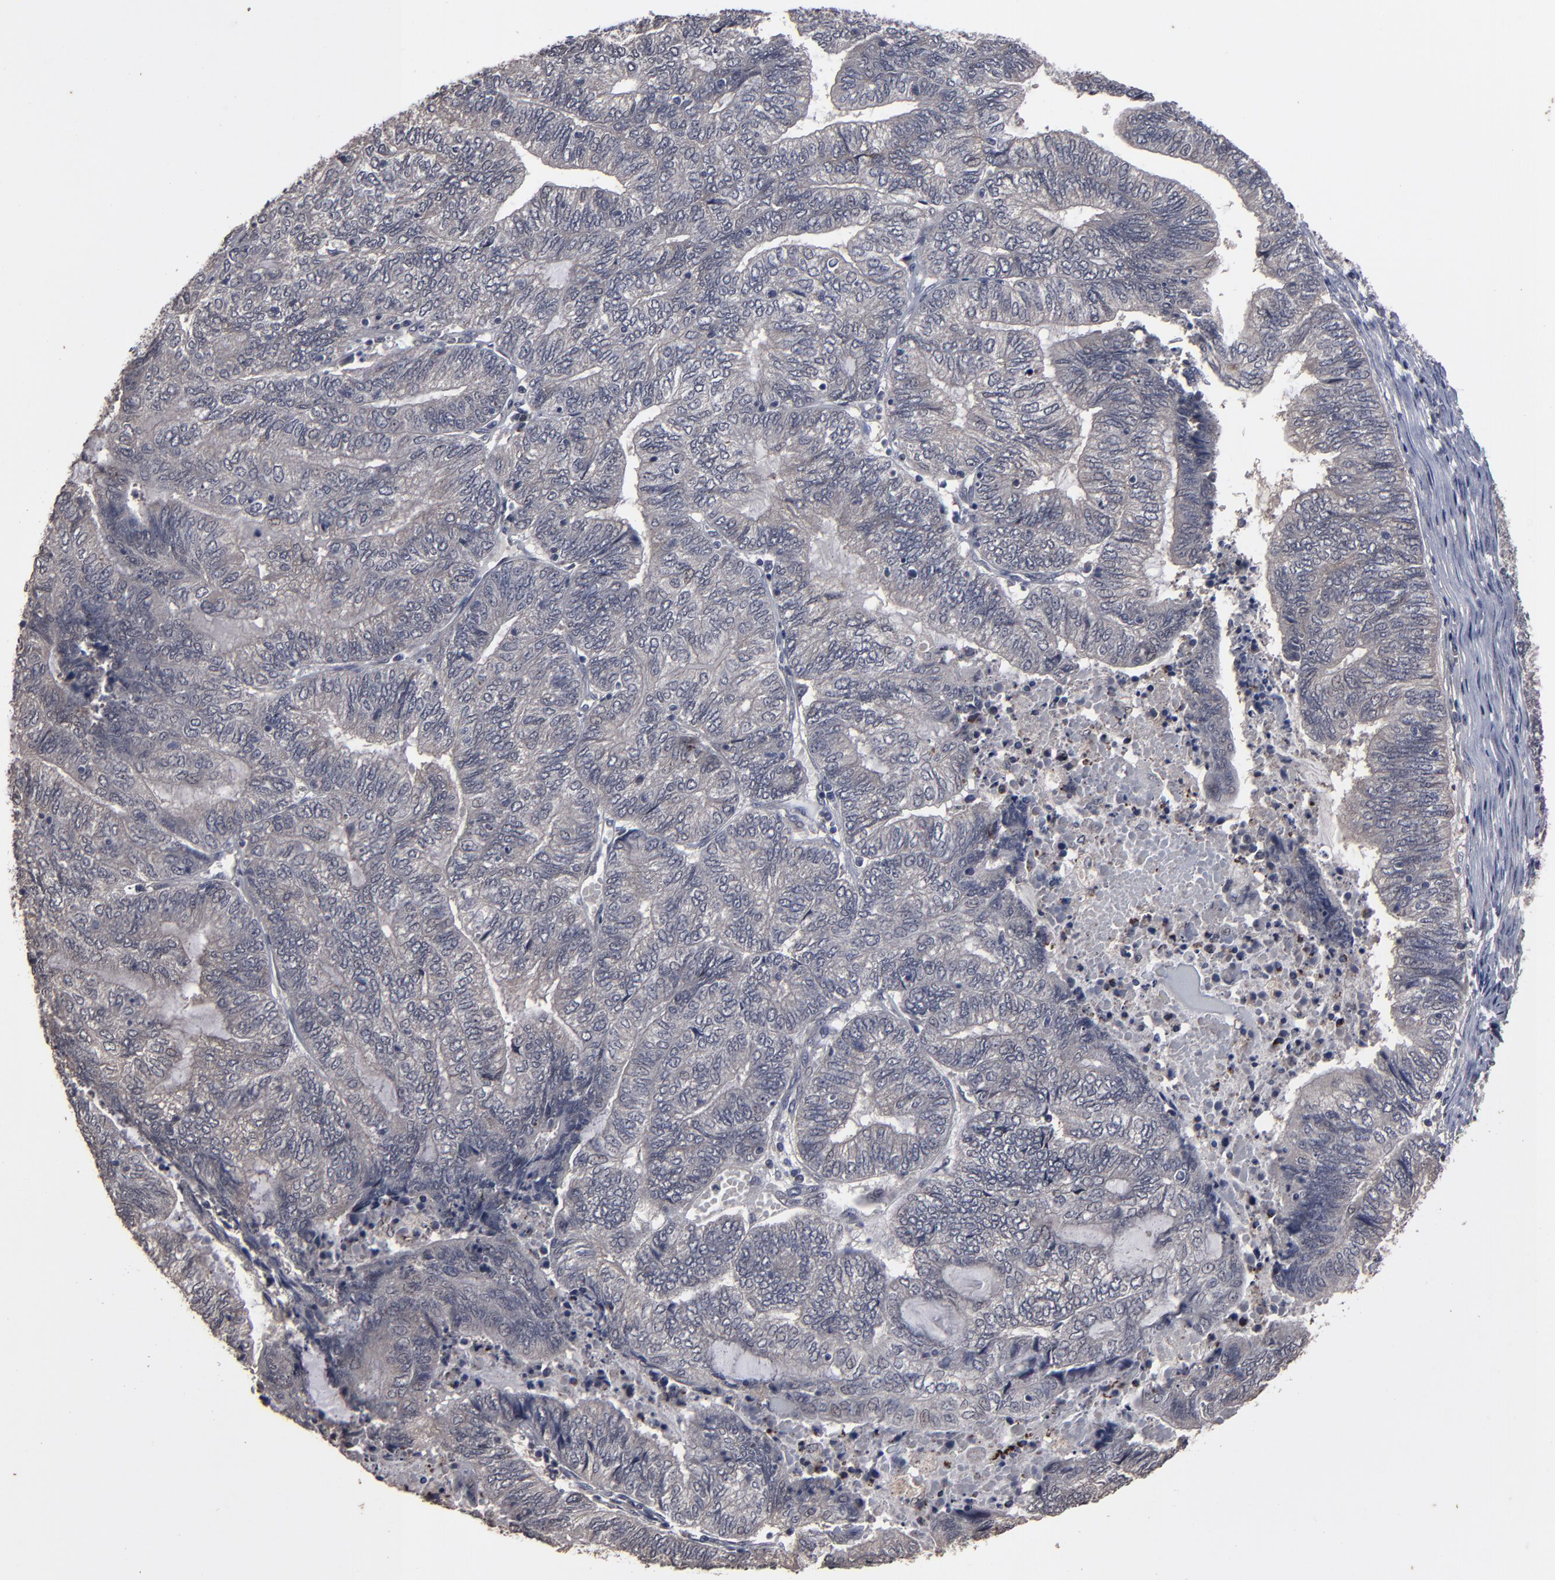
{"staining": {"intensity": "weak", "quantity": "25%-75%", "location": "cytoplasmic/membranous"}, "tissue": "endometrial cancer", "cell_type": "Tumor cells", "image_type": "cancer", "snomed": [{"axis": "morphology", "description": "Adenocarcinoma, NOS"}, {"axis": "topography", "description": "Uterus"}, {"axis": "topography", "description": "Endometrium"}], "caption": "IHC (DAB (3,3'-diaminobenzidine)) staining of endometrial cancer shows weak cytoplasmic/membranous protein expression in approximately 25%-75% of tumor cells. (IHC, brightfield microscopy, high magnification).", "gene": "SLC22A17", "patient": {"sex": "female", "age": 70}}